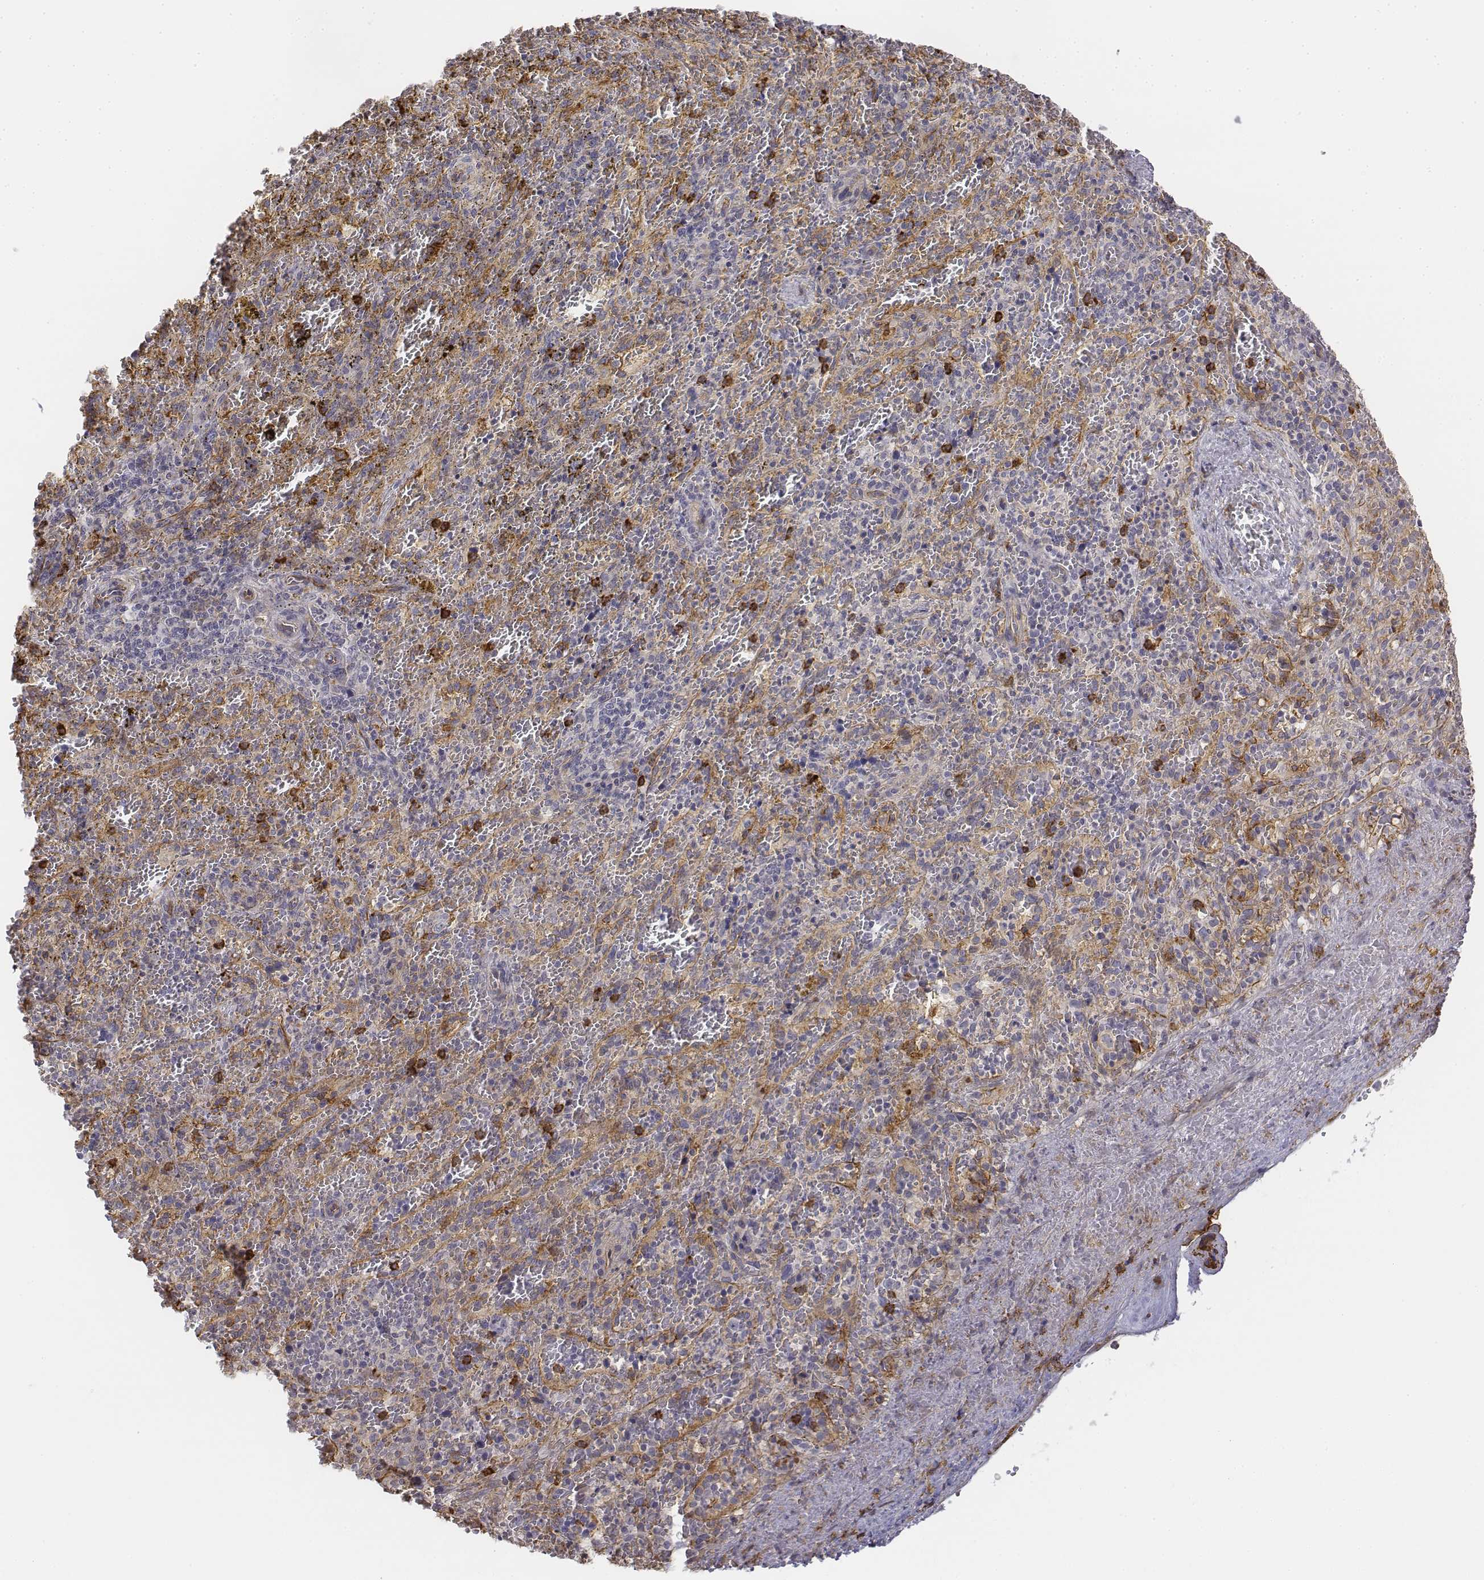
{"staining": {"intensity": "strong", "quantity": "<25%", "location": "cytoplasmic/membranous"}, "tissue": "spleen", "cell_type": "Cells in red pulp", "image_type": "normal", "snomed": [{"axis": "morphology", "description": "Normal tissue, NOS"}, {"axis": "topography", "description": "Spleen"}], "caption": "Protein staining by immunohistochemistry (IHC) displays strong cytoplasmic/membranous positivity in approximately <25% of cells in red pulp in unremarkable spleen. (brown staining indicates protein expression, while blue staining denotes nuclei).", "gene": "CD14", "patient": {"sex": "female", "age": 50}}